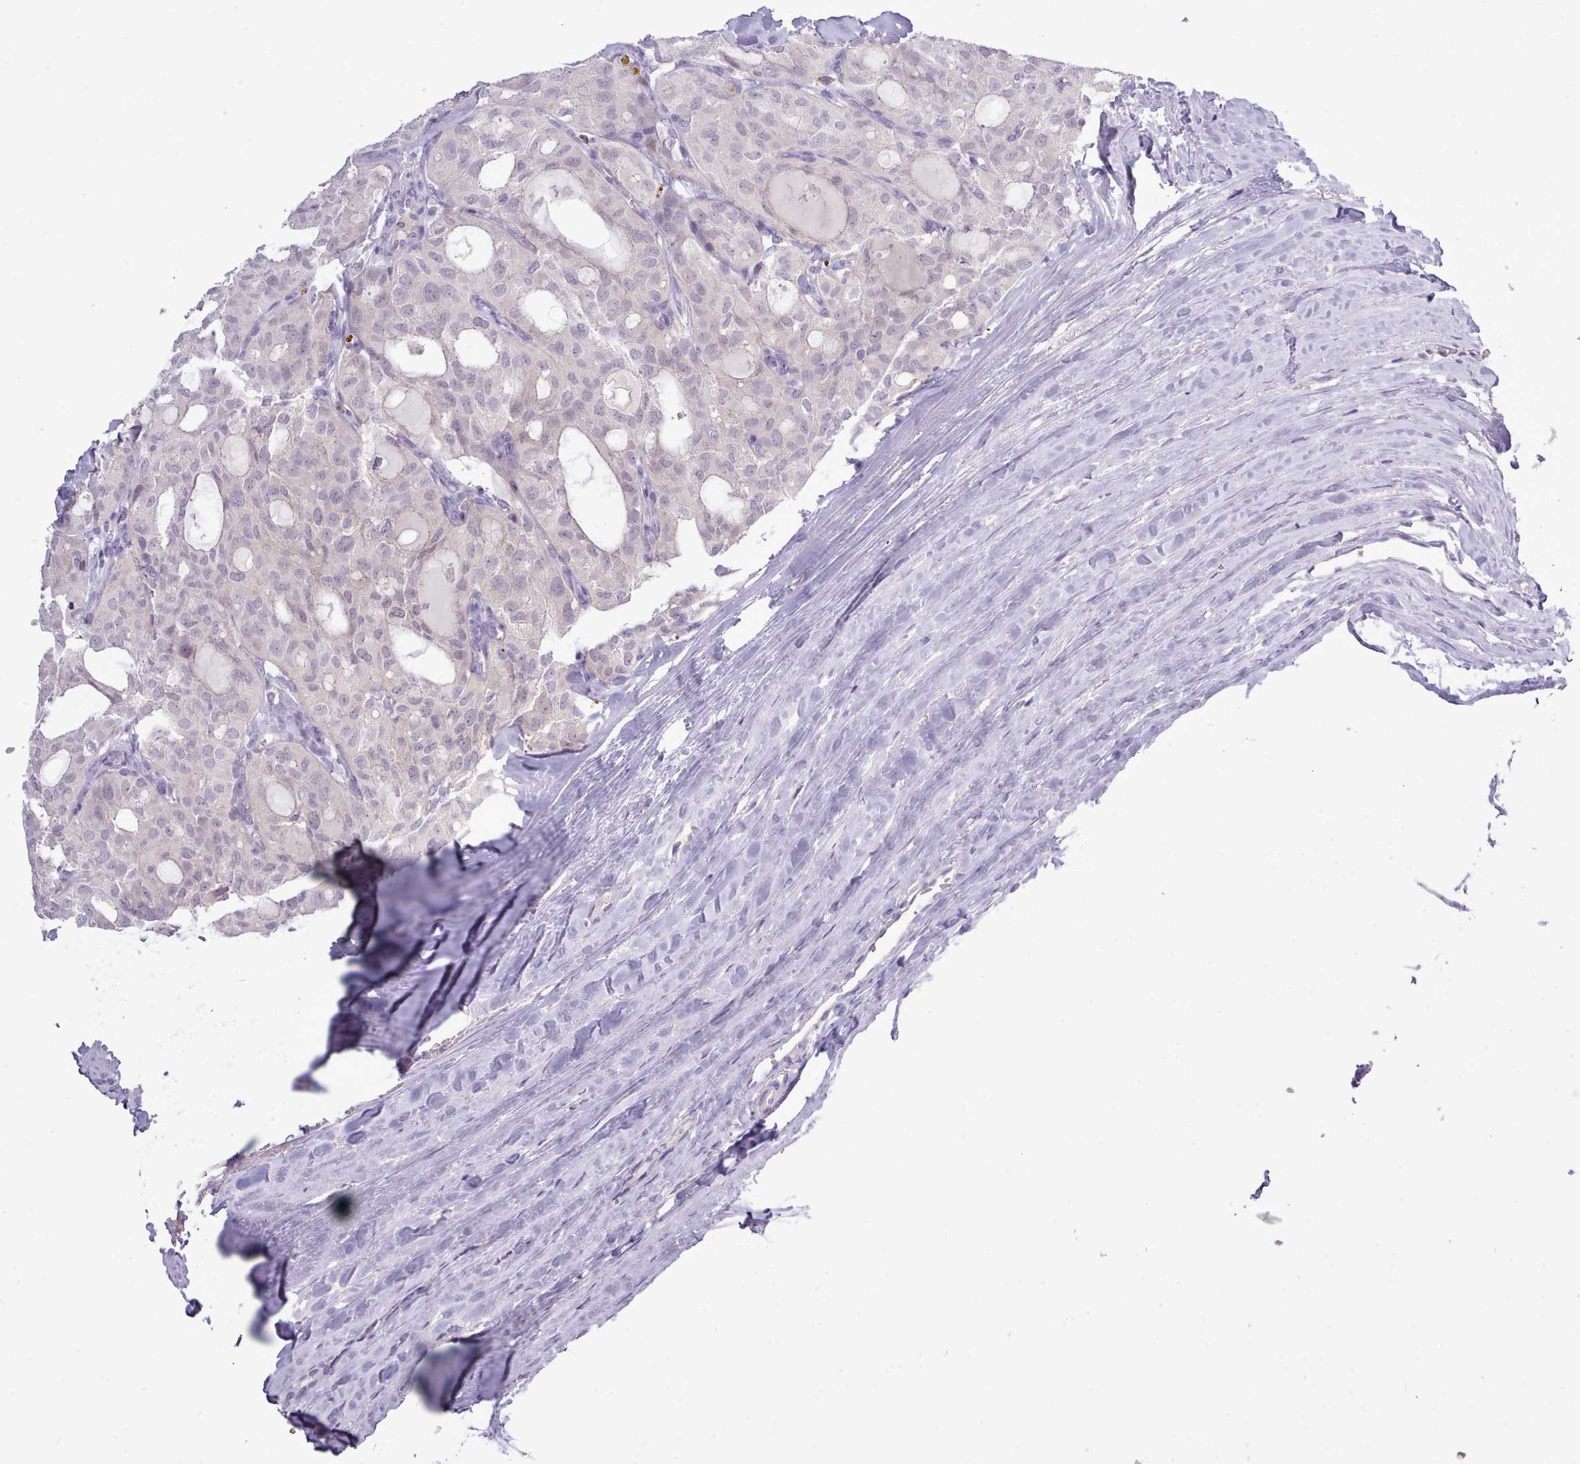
{"staining": {"intensity": "negative", "quantity": "none", "location": "none"}, "tissue": "thyroid cancer", "cell_type": "Tumor cells", "image_type": "cancer", "snomed": [{"axis": "morphology", "description": "Follicular adenoma carcinoma, NOS"}, {"axis": "topography", "description": "Thyroid gland"}], "caption": "DAB immunohistochemical staining of human thyroid cancer displays no significant positivity in tumor cells.", "gene": "BDKRB2", "patient": {"sex": "male", "age": 75}}